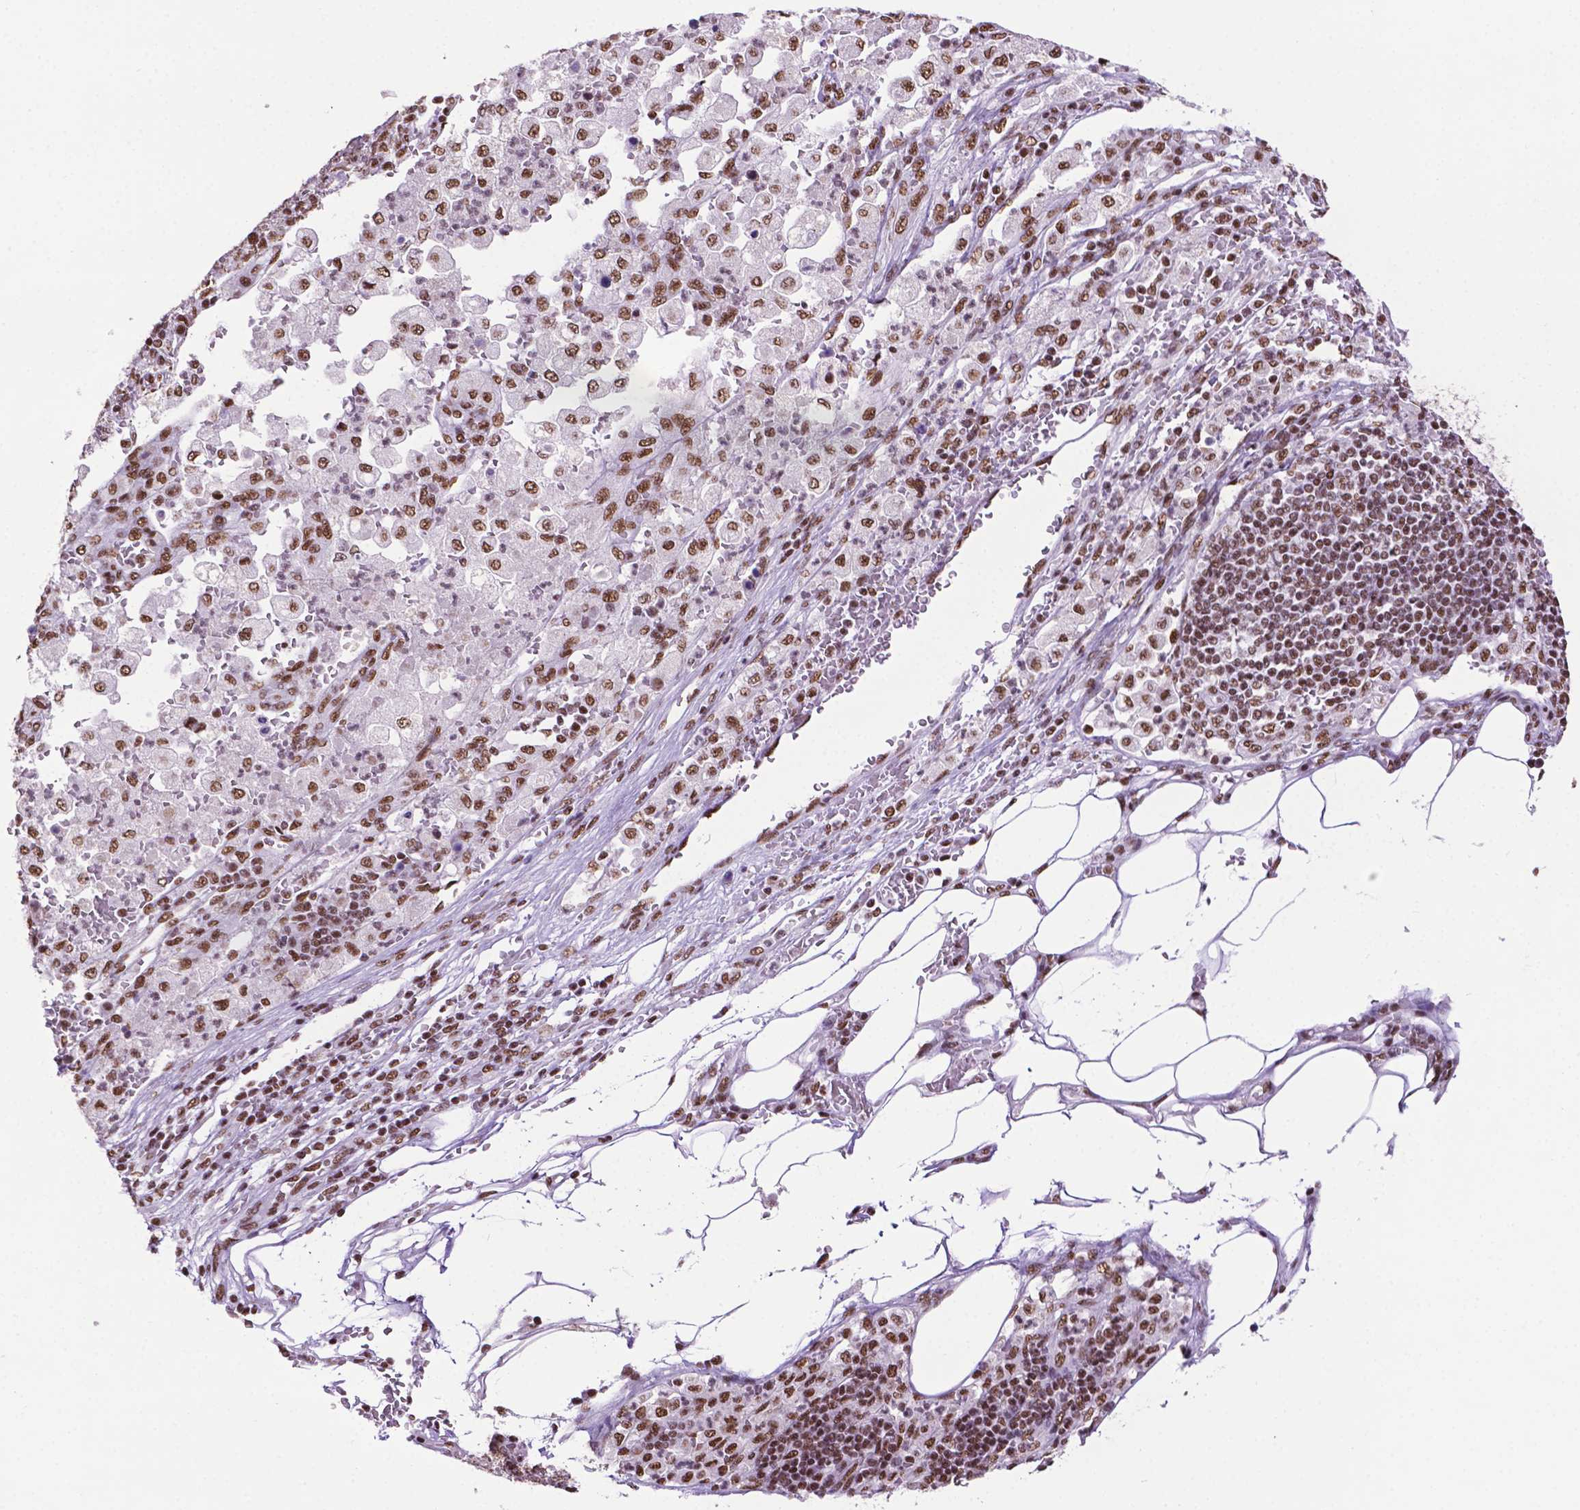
{"staining": {"intensity": "moderate", "quantity": ">75%", "location": "nuclear"}, "tissue": "pancreatic cancer", "cell_type": "Tumor cells", "image_type": "cancer", "snomed": [{"axis": "morphology", "description": "Adenocarcinoma, NOS"}, {"axis": "topography", "description": "Pancreas"}], "caption": "Approximately >75% of tumor cells in human pancreatic cancer exhibit moderate nuclear protein expression as visualized by brown immunohistochemical staining.", "gene": "CCAR2", "patient": {"sex": "female", "age": 61}}